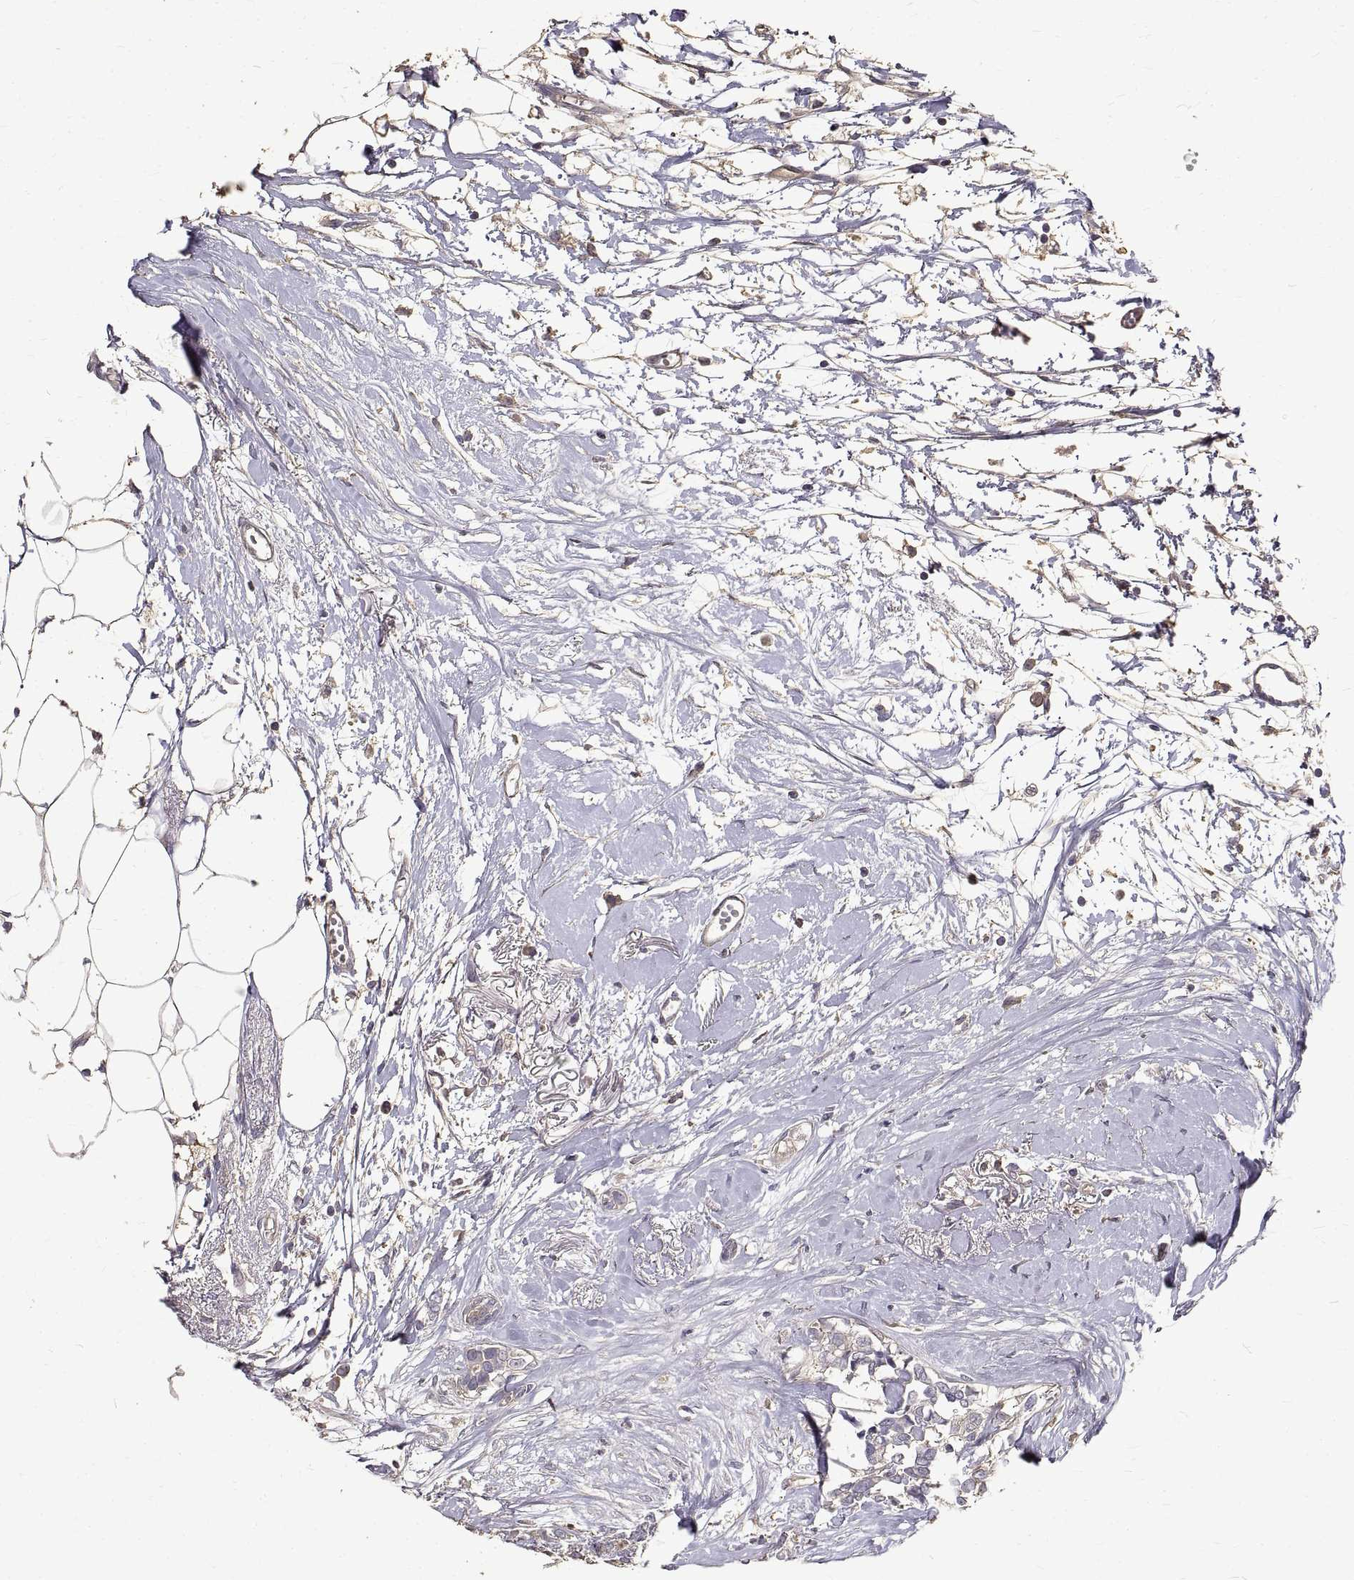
{"staining": {"intensity": "negative", "quantity": "none", "location": "none"}, "tissue": "breast cancer", "cell_type": "Tumor cells", "image_type": "cancer", "snomed": [{"axis": "morphology", "description": "Duct carcinoma"}, {"axis": "topography", "description": "Breast"}], "caption": "Tumor cells show no significant protein expression in breast cancer.", "gene": "PEA15", "patient": {"sex": "female", "age": 40}}